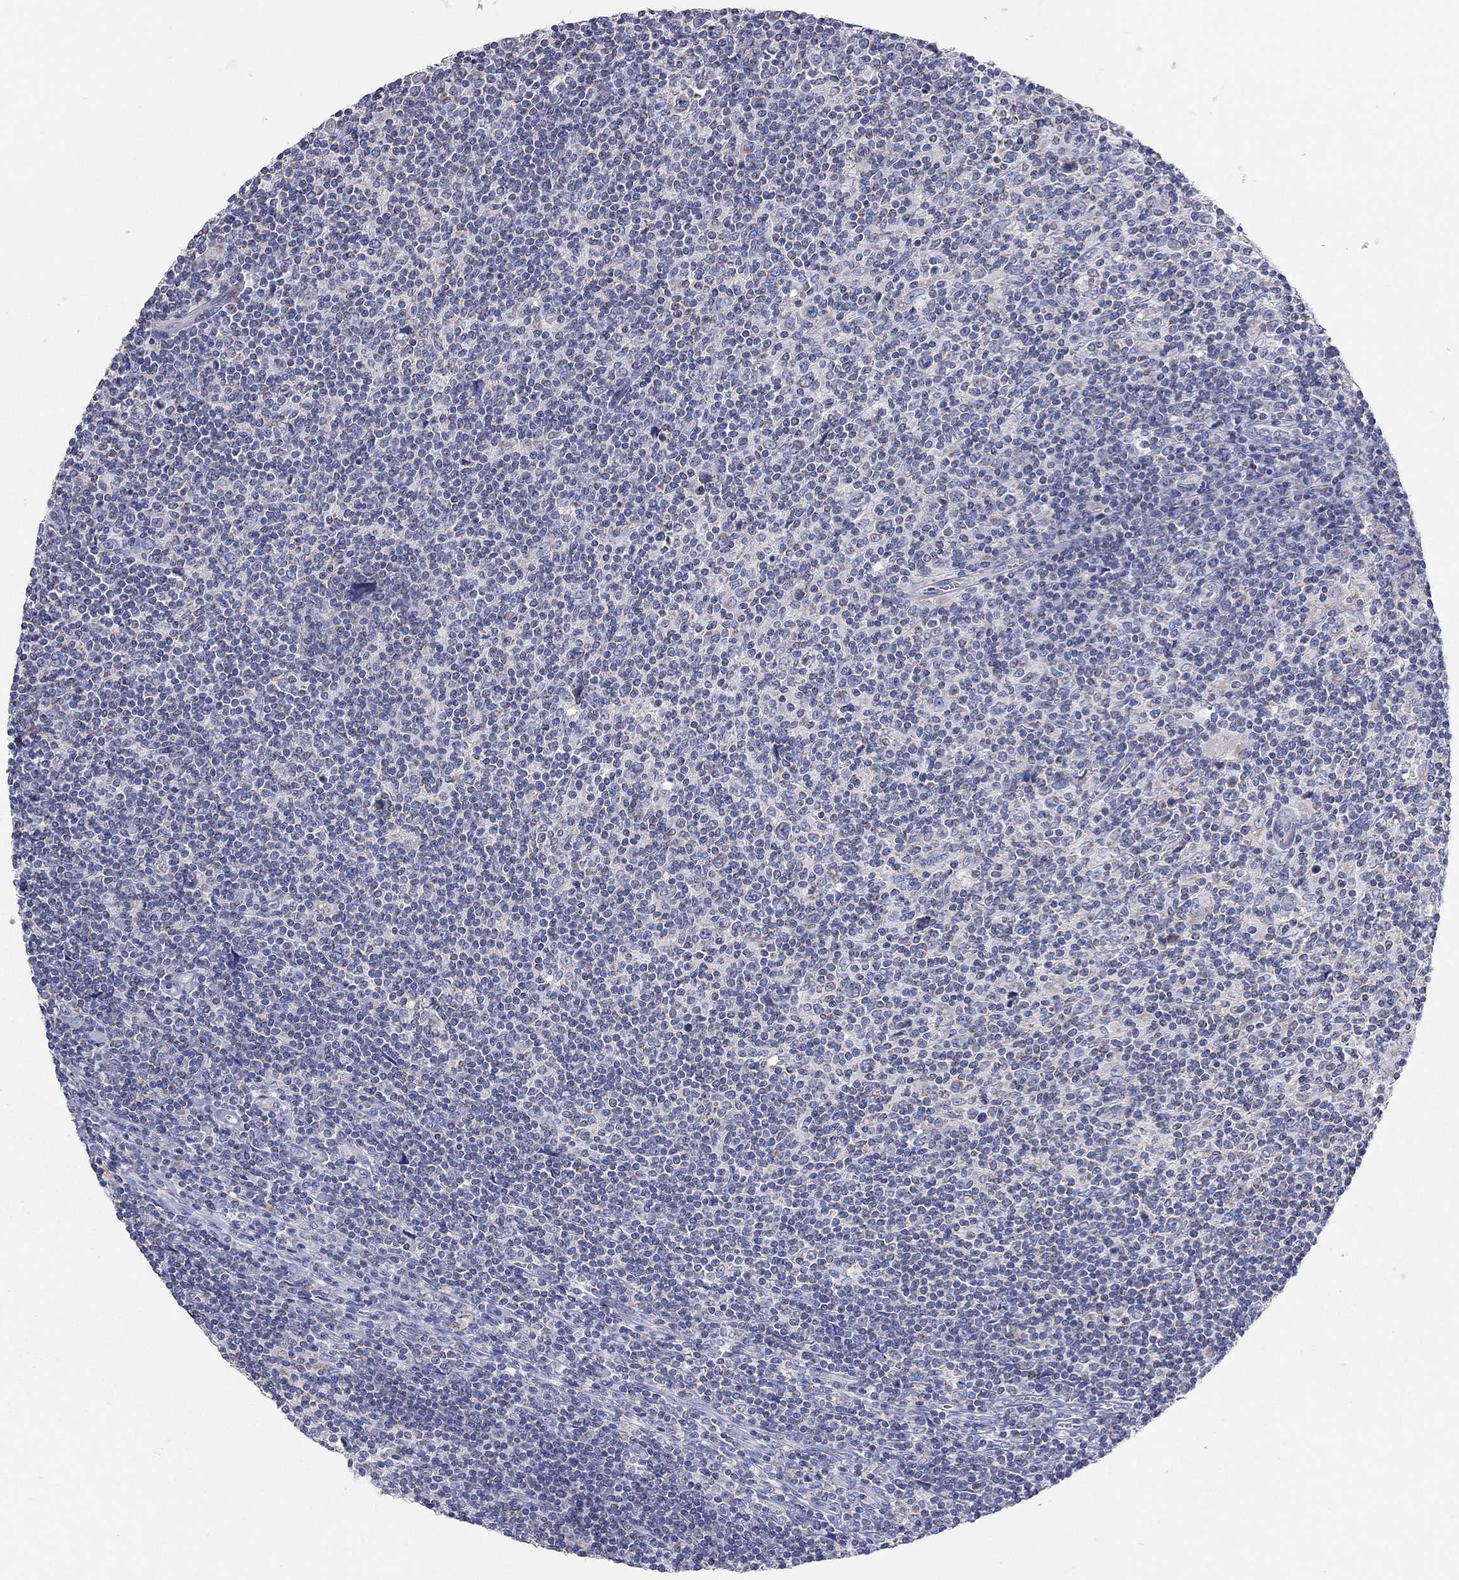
{"staining": {"intensity": "negative", "quantity": "none", "location": "none"}, "tissue": "lymphoma", "cell_type": "Tumor cells", "image_type": "cancer", "snomed": [{"axis": "morphology", "description": "Hodgkin's disease, NOS"}, {"axis": "topography", "description": "Lymph node"}], "caption": "This is an IHC photomicrograph of human Hodgkin's disease. There is no expression in tumor cells.", "gene": "RCAN1", "patient": {"sex": "male", "age": 40}}